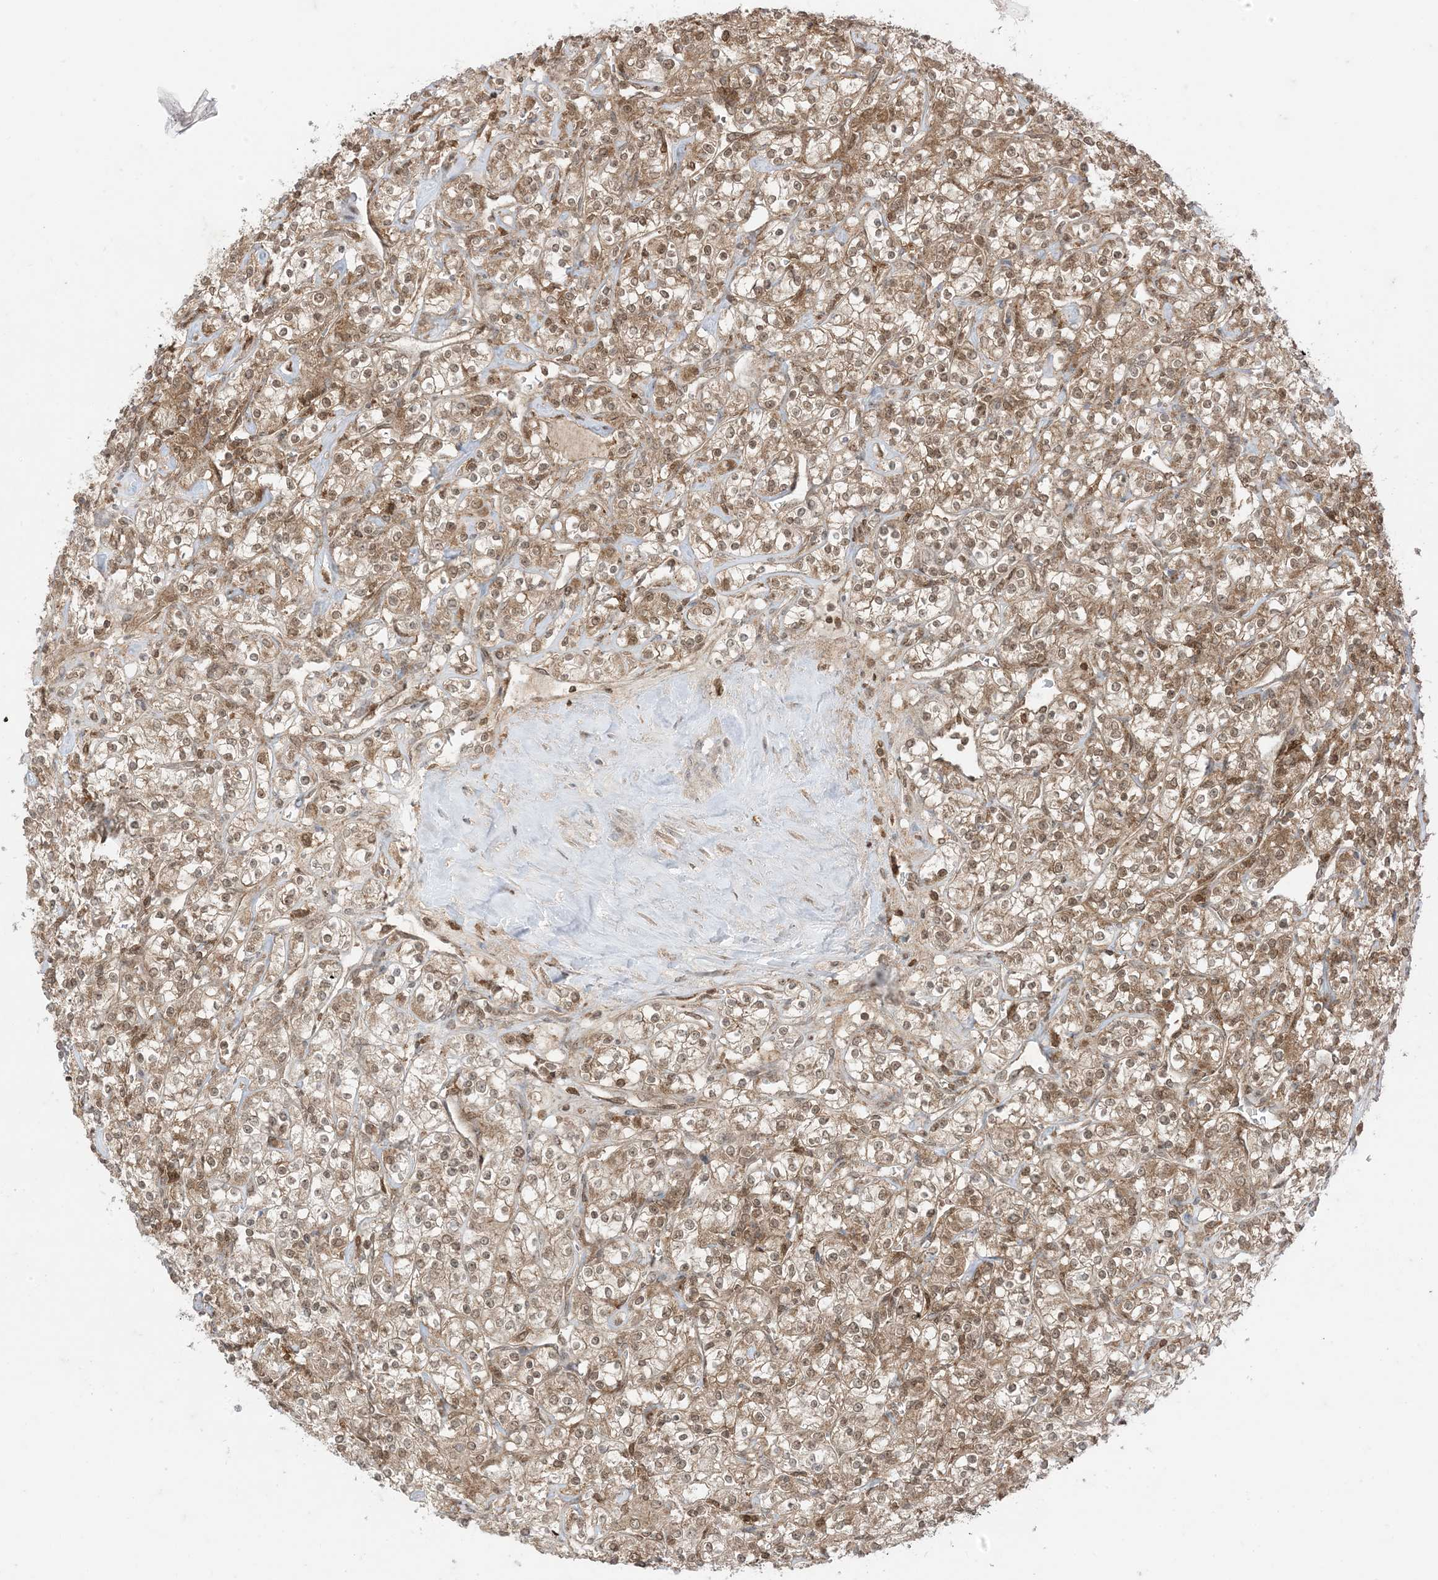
{"staining": {"intensity": "moderate", "quantity": ">75%", "location": "cytoplasmic/membranous,nuclear"}, "tissue": "renal cancer", "cell_type": "Tumor cells", "image_type": "cancer", "snomed": [{"axis": "morphology", "description": "Adenocarcinoma, NOS"}, {"axis": "topography", "description": "Kidney"}], "caption": "Protein expression analysis of human renal adenocarcinoma reveals moderate cytoplasmic/membranous and nuclear staining in about >75% of tumor cells.", "gene": "PTPA", "patient": {"sex": "male", "age": 77}}